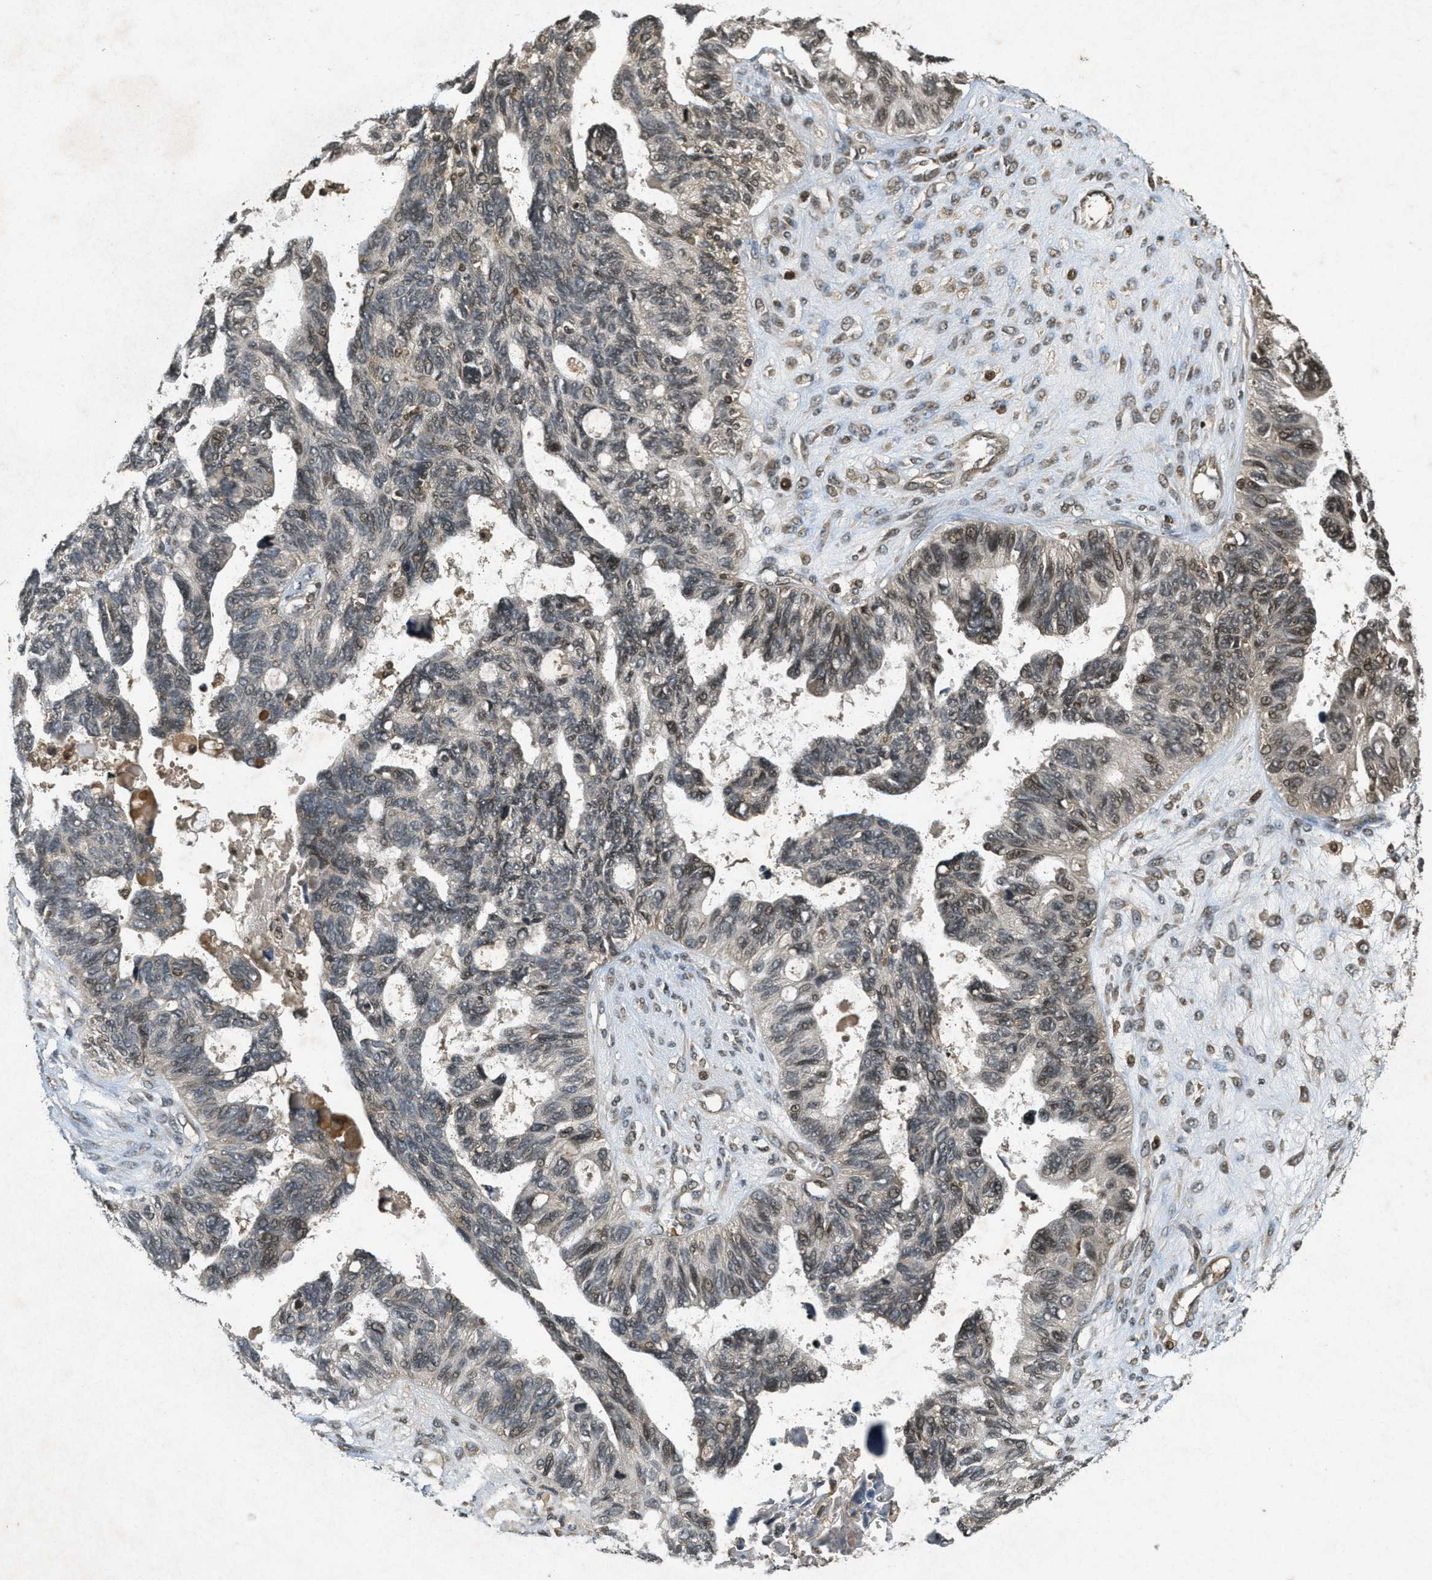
{"staining": {"intensity": "weak", "quantity": "25%-75%", "location": "cytoplasmic/membranous,nuclear"}, "tissue": "ovarian cancer", "cell_type": "Tumor cells", "image_type": "cancer", "snomed": [{"axis": "morphology", "description": "Cystadenocarcinoma, serous, NOS"}, {"axis": "topography", "description": "Ovary"}], "caption": "A brown stain labels weak cytoplasmic/membranous and nuclear staining of a protein in human ovarian serous cystadenocarcinoma tumor cells.", "gene": "ATG7", "patient": {"sex": "female", "age": 79}}